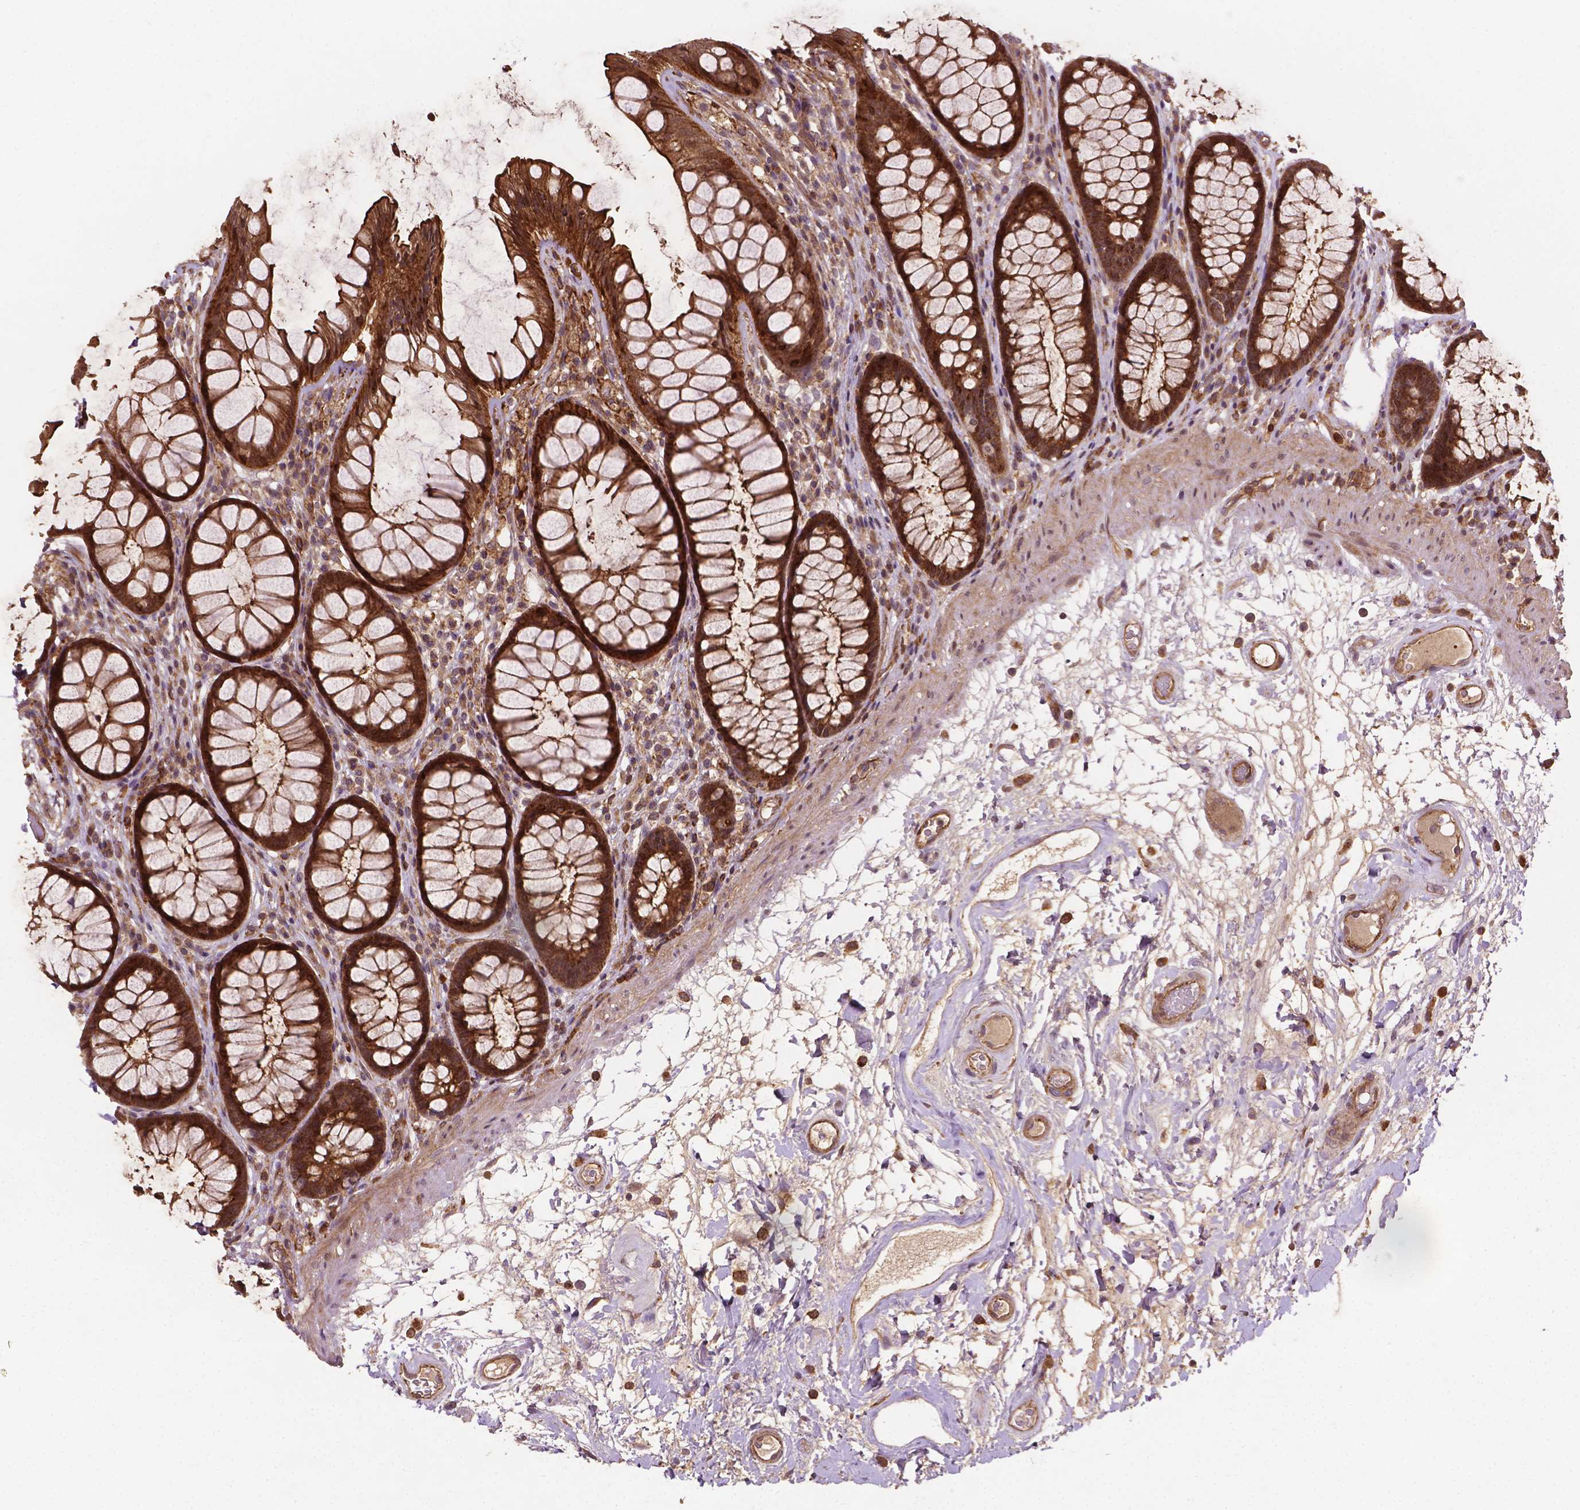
{"staining": {"intensity": "strong", "quantity": ">75%", "location": "cytoplasmic/membranous"}, "tissue": "rectum", "cell_type": "Glandular cells", "image_type": "normal", "snomed": [{"axis": "morphology", "description": "Normal tissue, NOS"}, {"axis": "topography", "description": "Rectum"}], "caption": "Immunohistochemistry of benign human rectum exhibits high levels of strong cytoplasmic/membranous staining in approximately >75% of glandular cells. (brown staining indicates protein expression, while blue staining denotes nuclei).", "gene": "ZMYND19", "patient": {"sex": "male", "age": 72}}